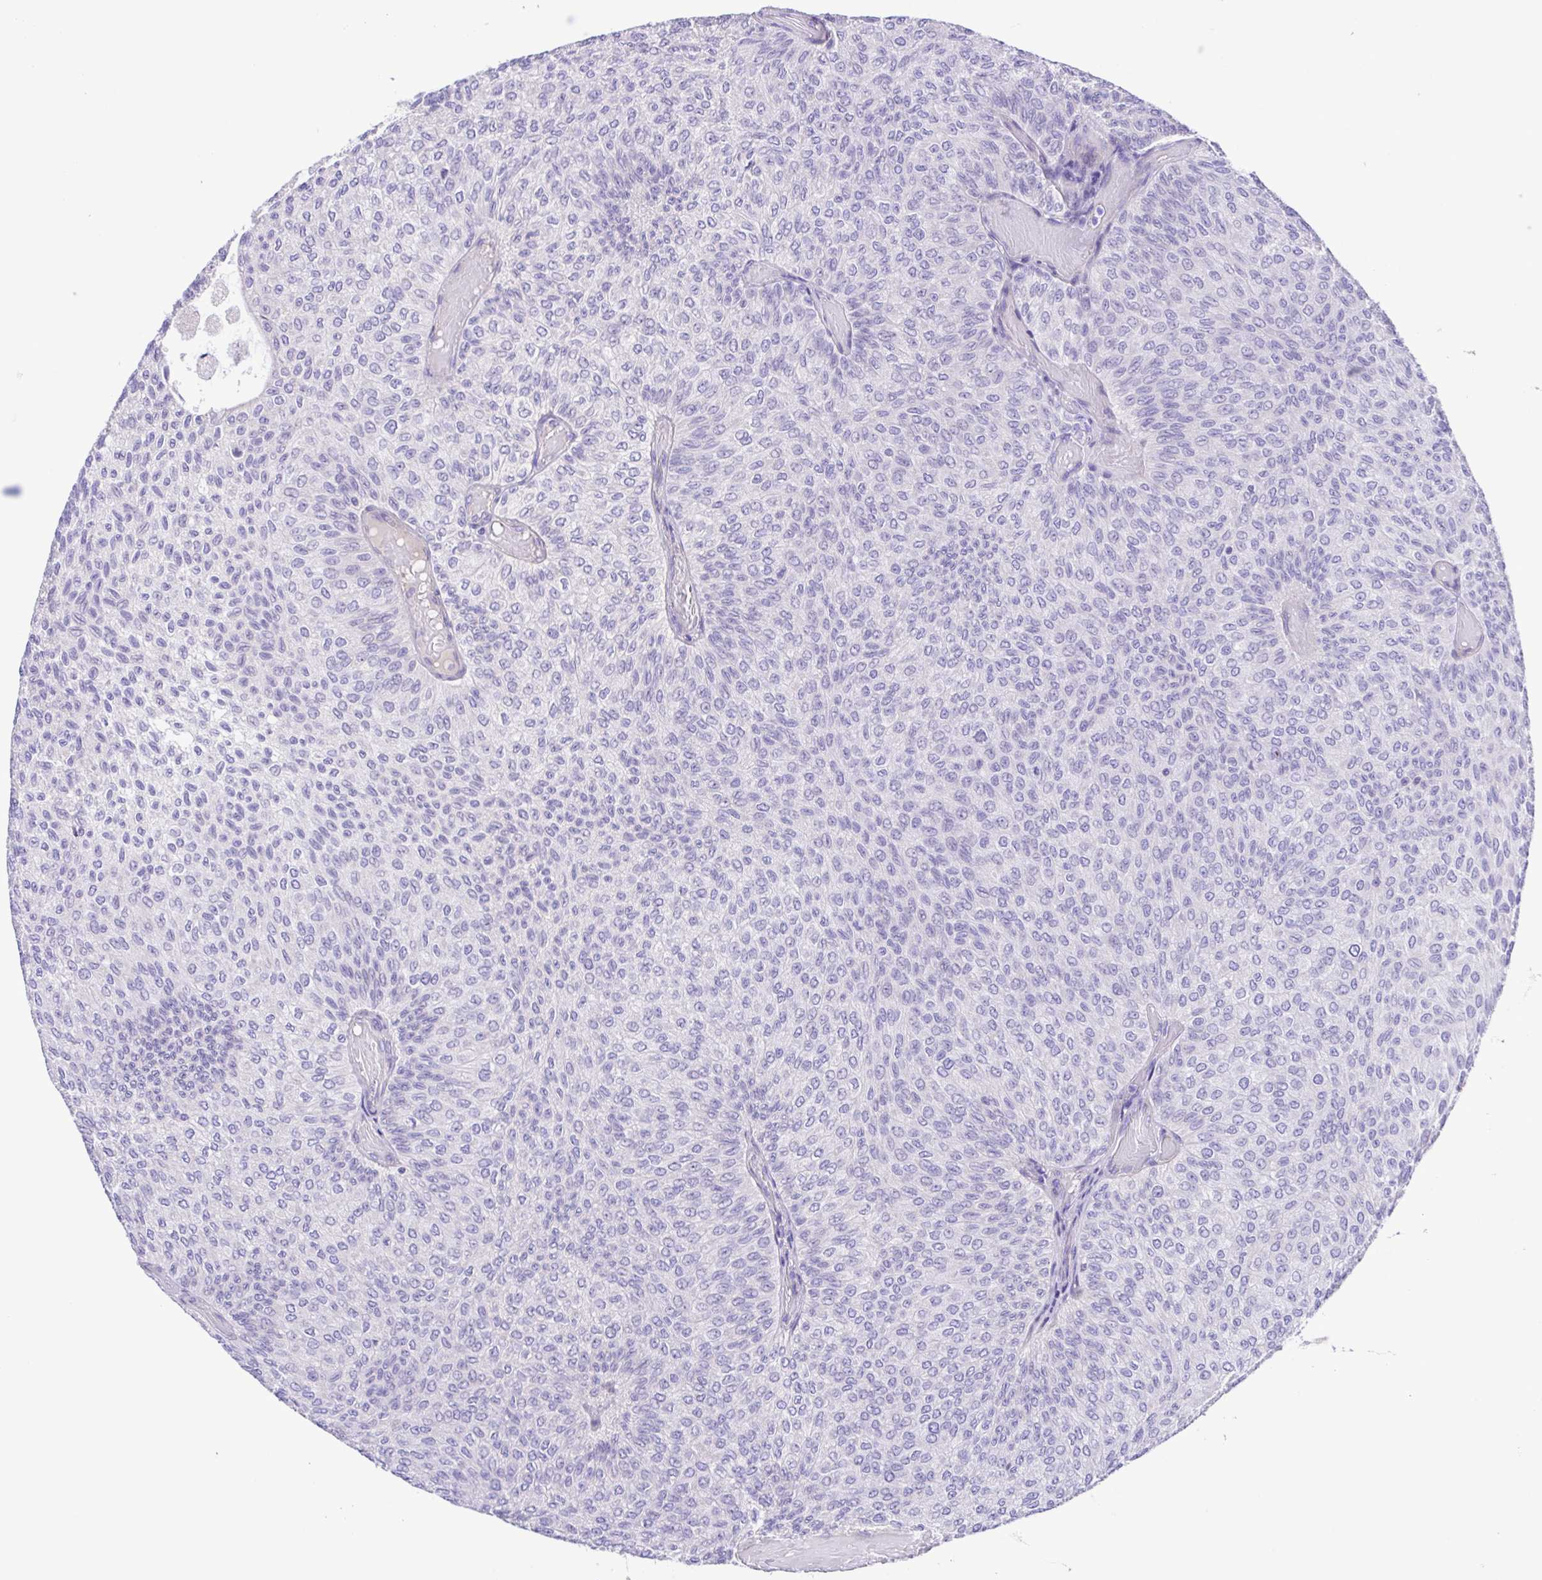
{"staining": {"intensity": "negative", "quantity": "none", "location": "none"}, "tissue": "urothelial cancer", "cell_type": "Tumor cells", "image_type": "cancer", "snomed": [{"axis": "morphology", "description": "Urothelial carcinoma, Low grade"}, {"axis": "topography", "description": "Urinary bladder"}], "caption": "High magnification brightfield microscopy of low-grade urothelial carcinoma stained with DAB (3,3'-diaminobenzidine) (brown) and counterstained with hematoxylin (blue): tumor cells show no significant staining.", "gene": "ISM2", "patient": {"sex": "male", "age": 78}}